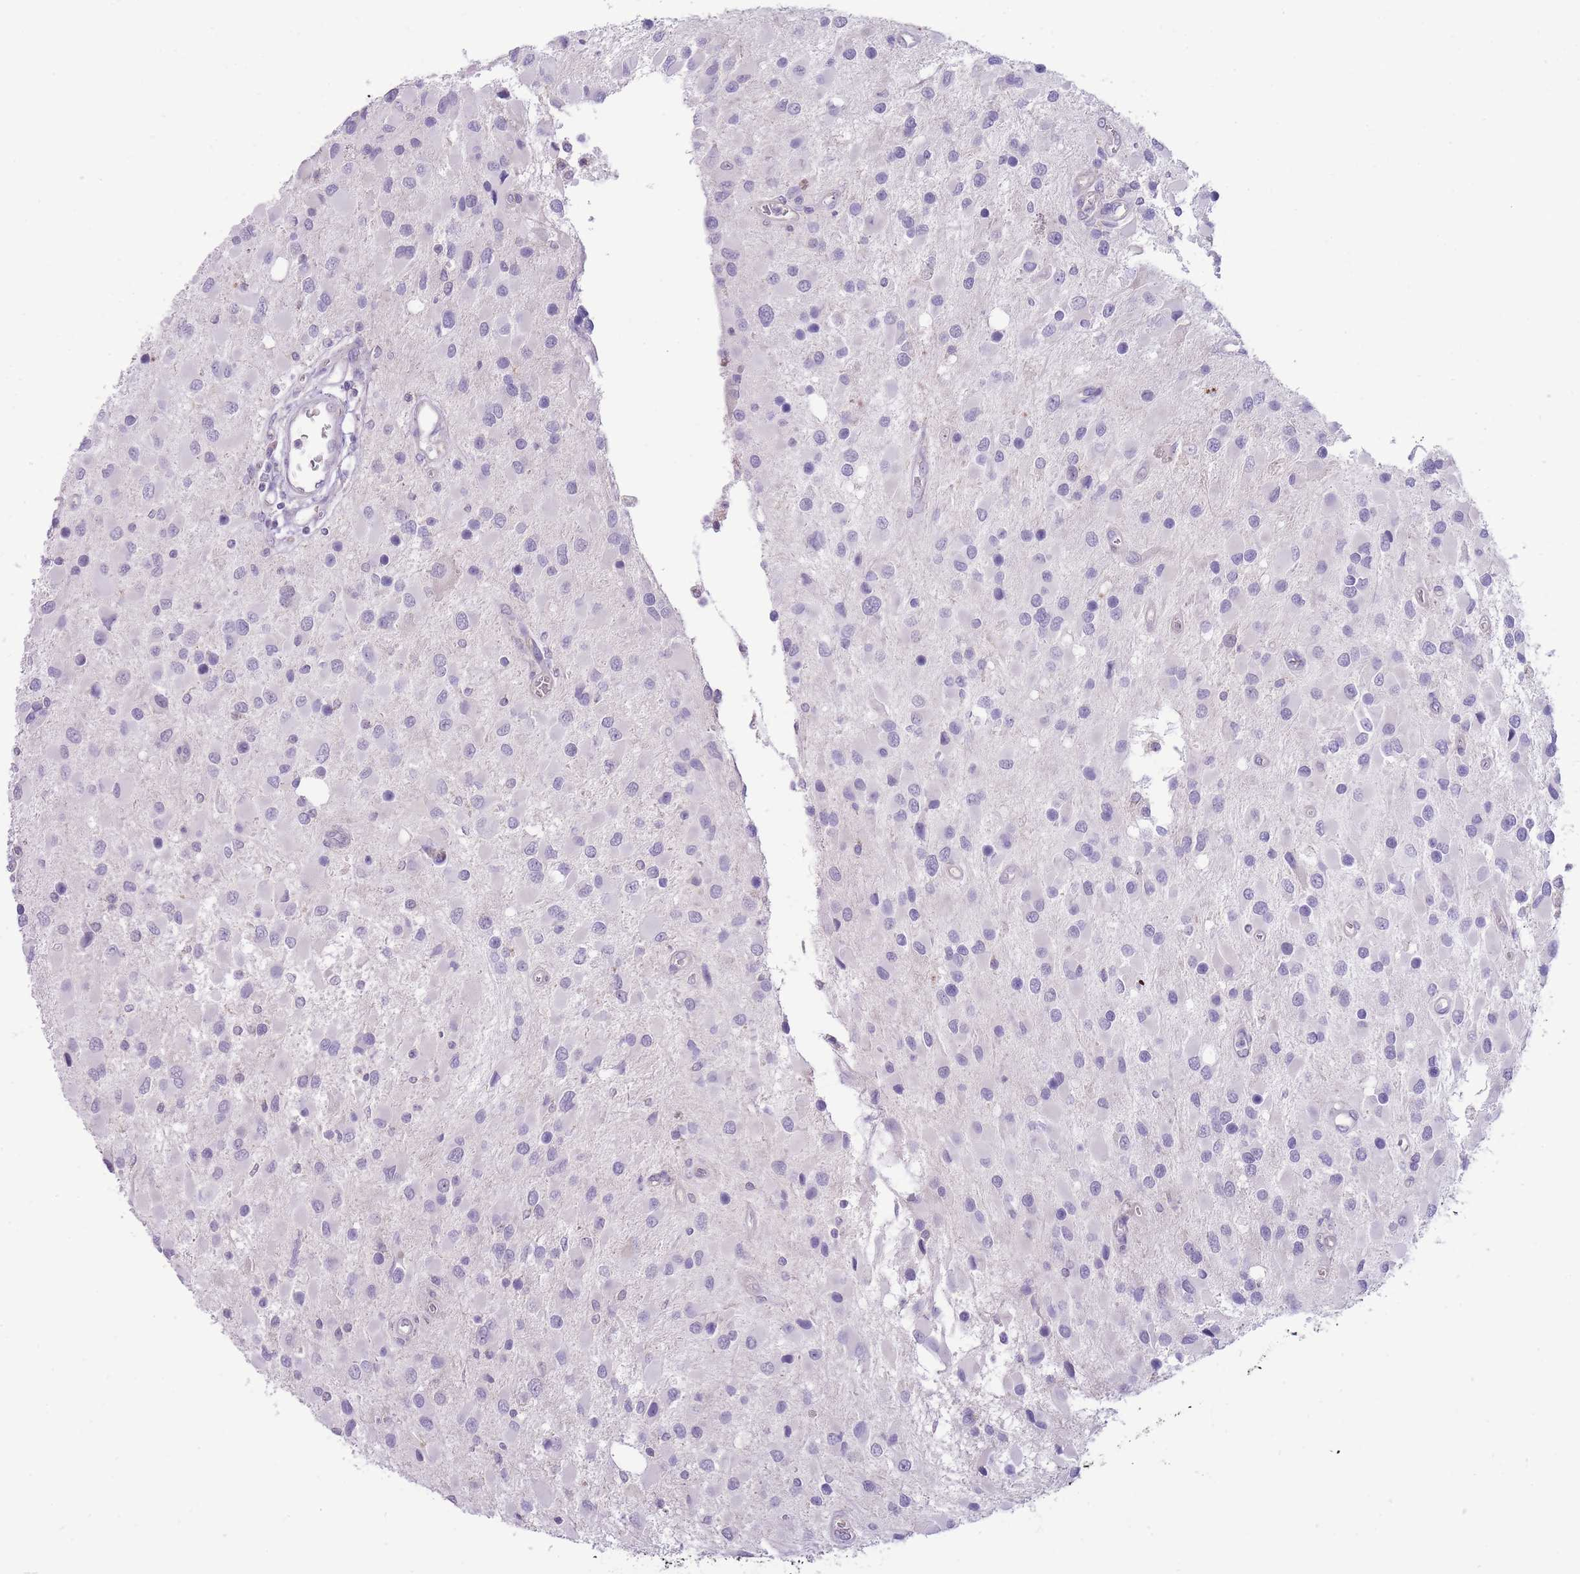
{"staining": {"intensity": "negative", "quantity": "none", "location": "none"}, "tissue": "glioma", "cell_type": "Tumor cells", "image_type": "cancer", "snomed": [{"axis": "morphology", "description": "Glioma, malignant, High grade"}, {"axis": "topography", "description": "Brain"}], "caption": "Immunohistochemical staining of human glioma exhibits no significant positivity in tumor cells.", "gene": "ERICH4", "patient": {"sex": "male", "age": 53}}